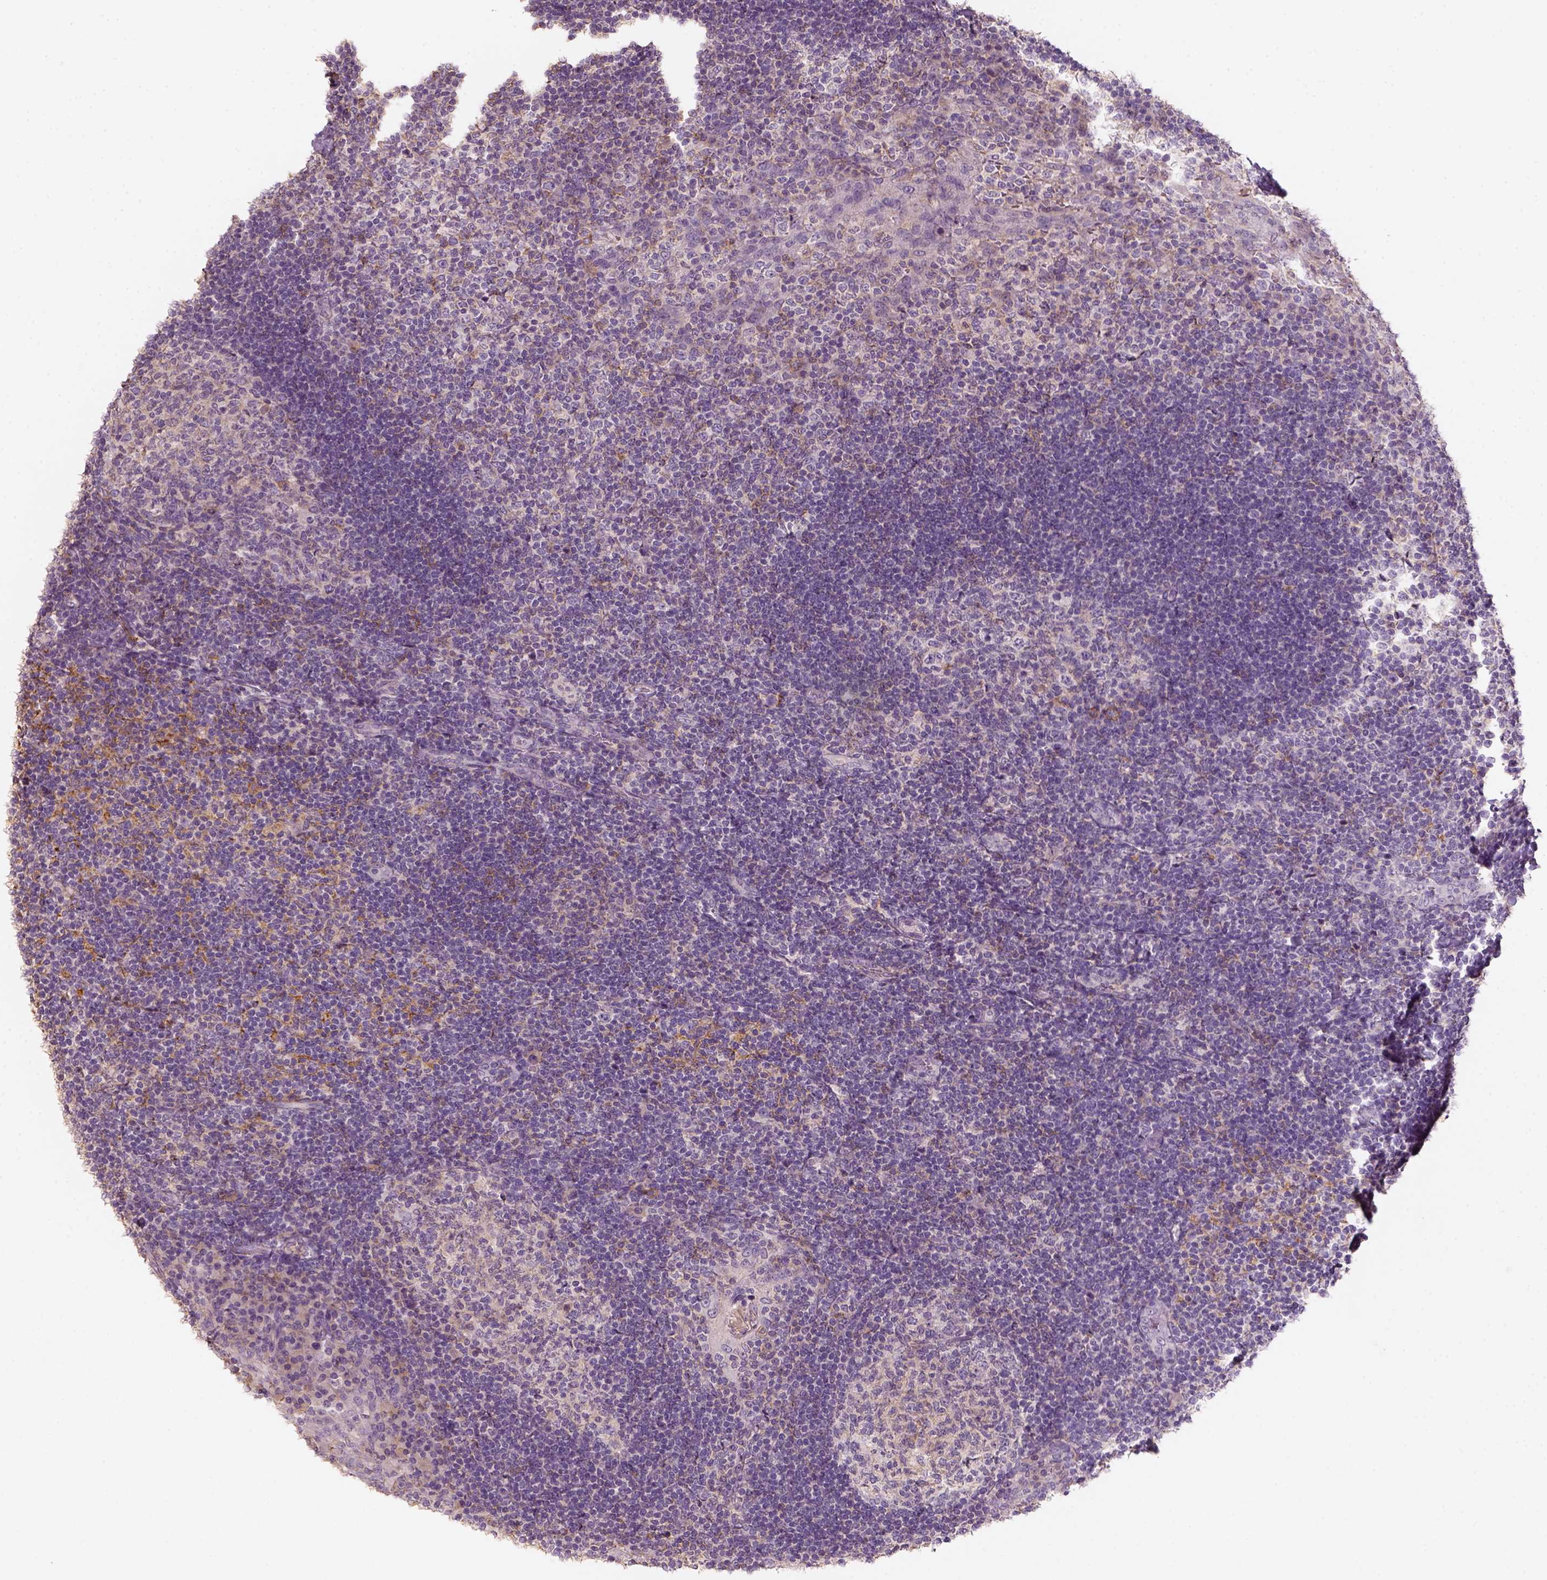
{"staining": {"intensity": "weak", "quantity": "<25%", "location": "cytoplasmic/membranous"}, "tissue": "tonsil", "cell_type": "Germinal center cells", "image_type": "normal", "snomed": [{"axis": "morphology", "description": "Normal tissue, NOS"}, {"axis": "topography", "description": "Tonsil"}], "caption": "Immunohistochemistry photomicrograph of benign tonsil stained for a protein (brown), which displays no staining in germinal center cells. (DAB immunohistochemistry (IHC) with hematoxylin counter stain).", "gene": "AQP9", "patient": {"sex": "male", "age": 17}}